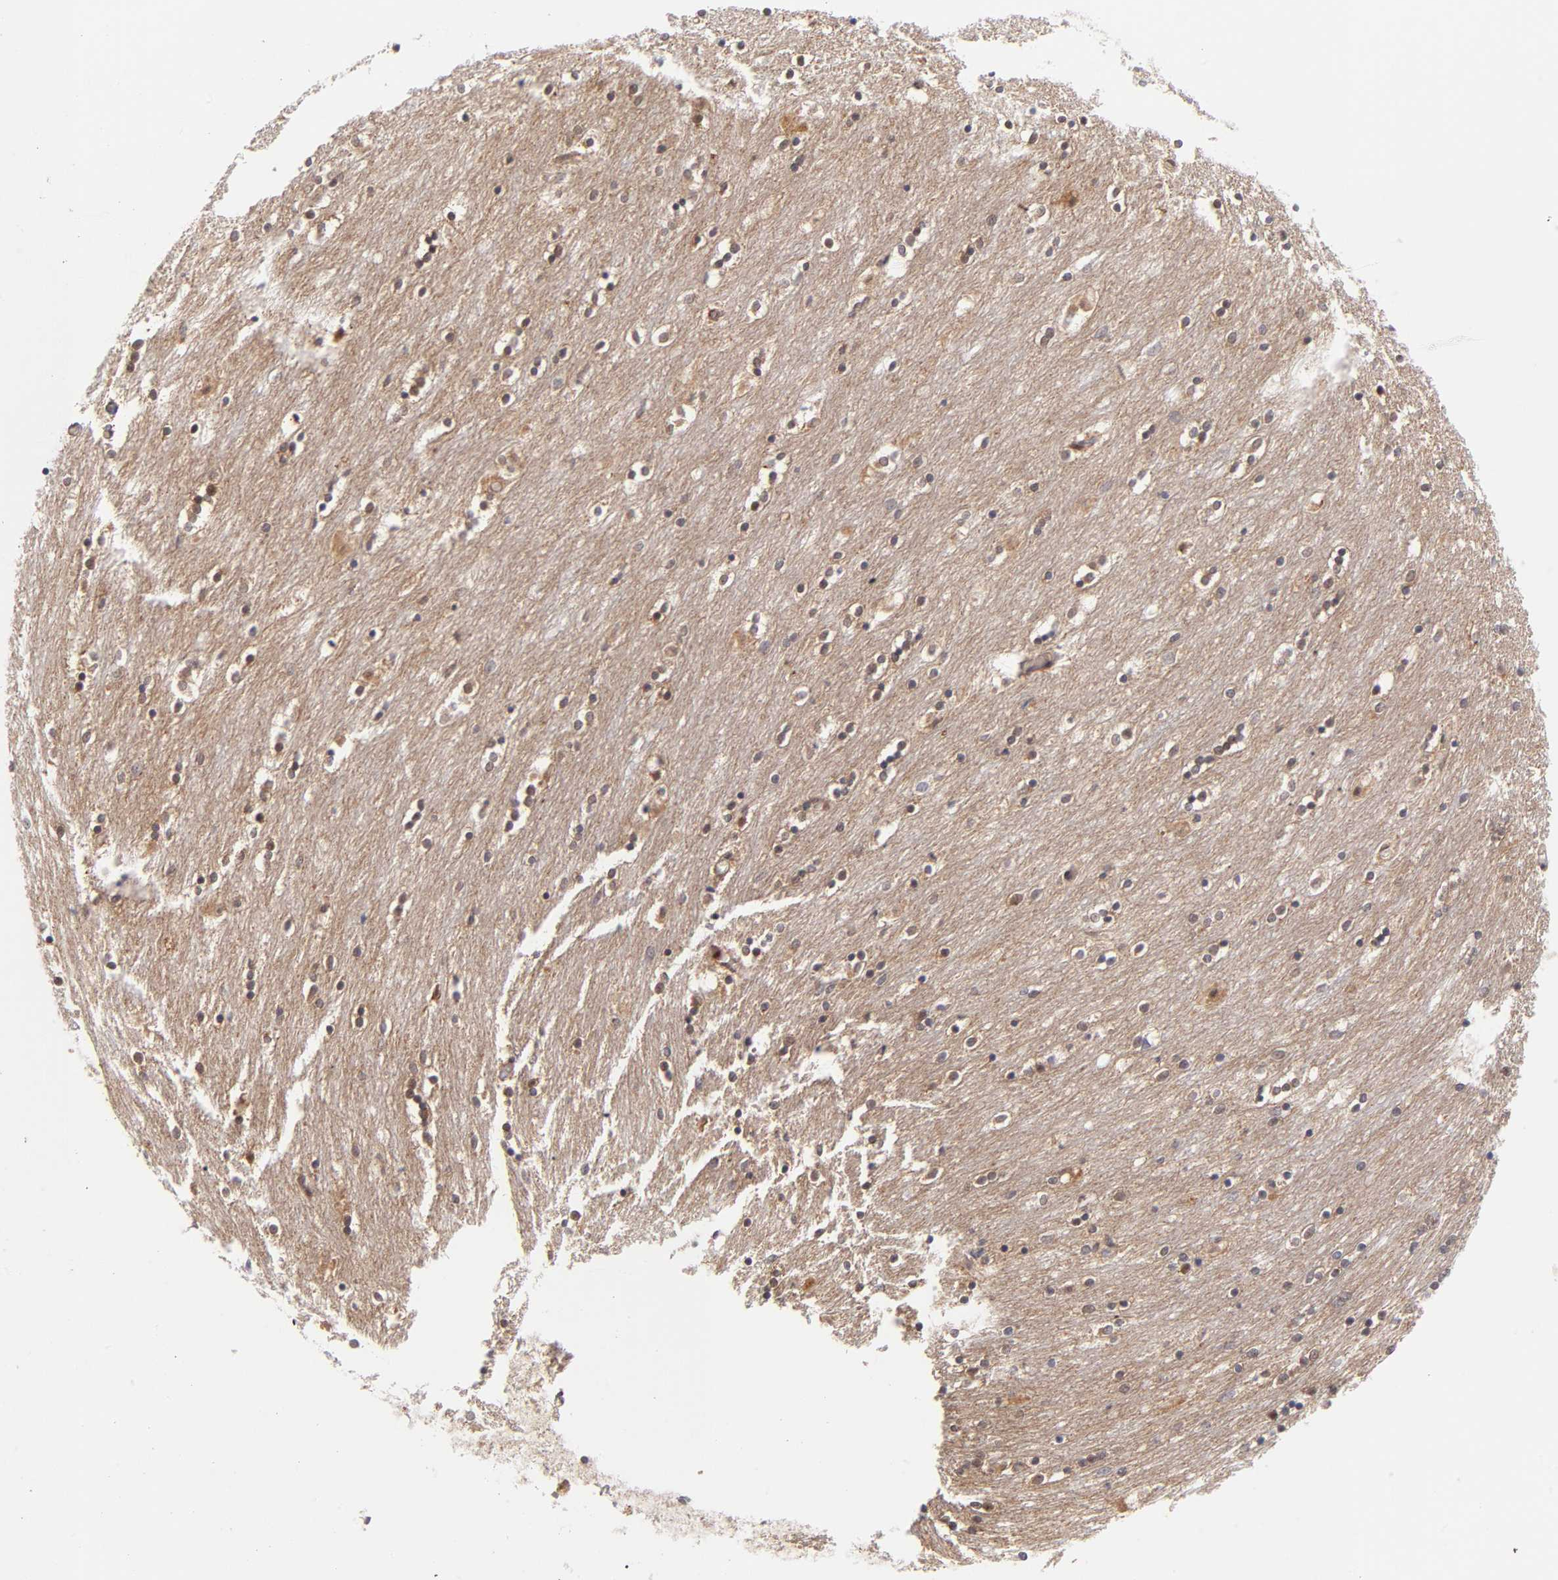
{"staining": {"intensity": "moderate", "quantity": ">75%", "location": "cytoplasmic/membranous,nuclear"}, "tissue": "caudate", "cell_type": "Glial cells", "image_type": "normal", "snomed": [{"axis": "morphology", "description": "Normal tissue, NOS"}, {"axis": "topography", "description": "Lateral ventricle wall"}], "caption": "The image shows a brown stain indicating the presence of a protein in the cytoplasmic/membranous,nuclear of glial cells in caudate. (Stains: DAB (3,3'-diaminobenzidine) in brown, nuclei in blue, Microscopy: brightfield microscopy at high magnification).", "gene": "YWHAB", "patient": {"sex": "female", "age": 54}}